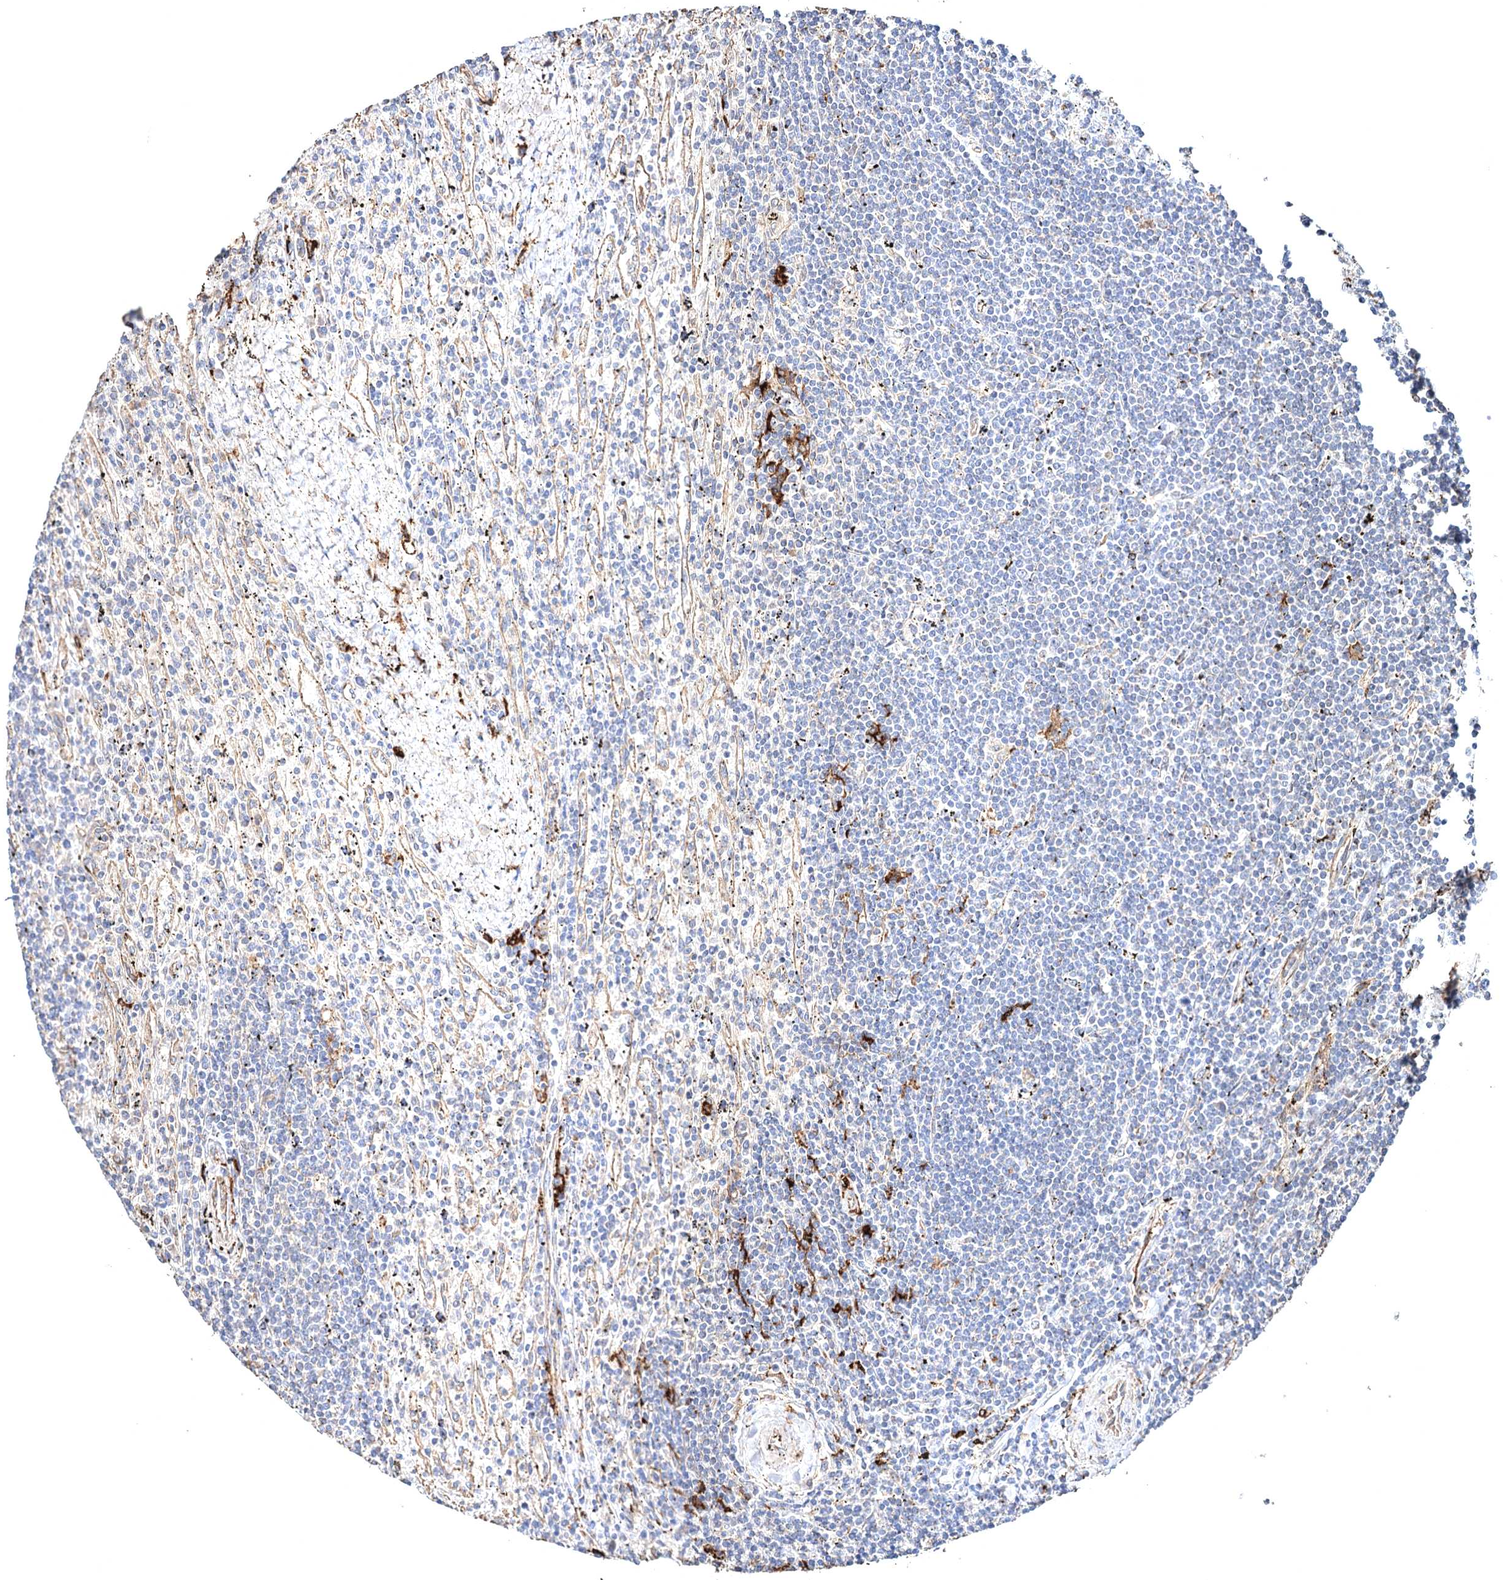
{"staining": {"intensity": "negative", "quantity": "none", "location": "none"}, "tissue": "lymphoma", "cell_type": "Tumor cells", "image_type": "cancer", "snomed": [{"axis": "morphology", "description": "Malignant lymphoma, non-Hodgkin's type, Low grade"}, {"axis": "topography", "description": "Spleen"}], "caption": "Image shows no significant protein staining in tumor cells of lymphoma.", "gene": "CLEC4M", "patient": {"sex": "male", "age": 76}}